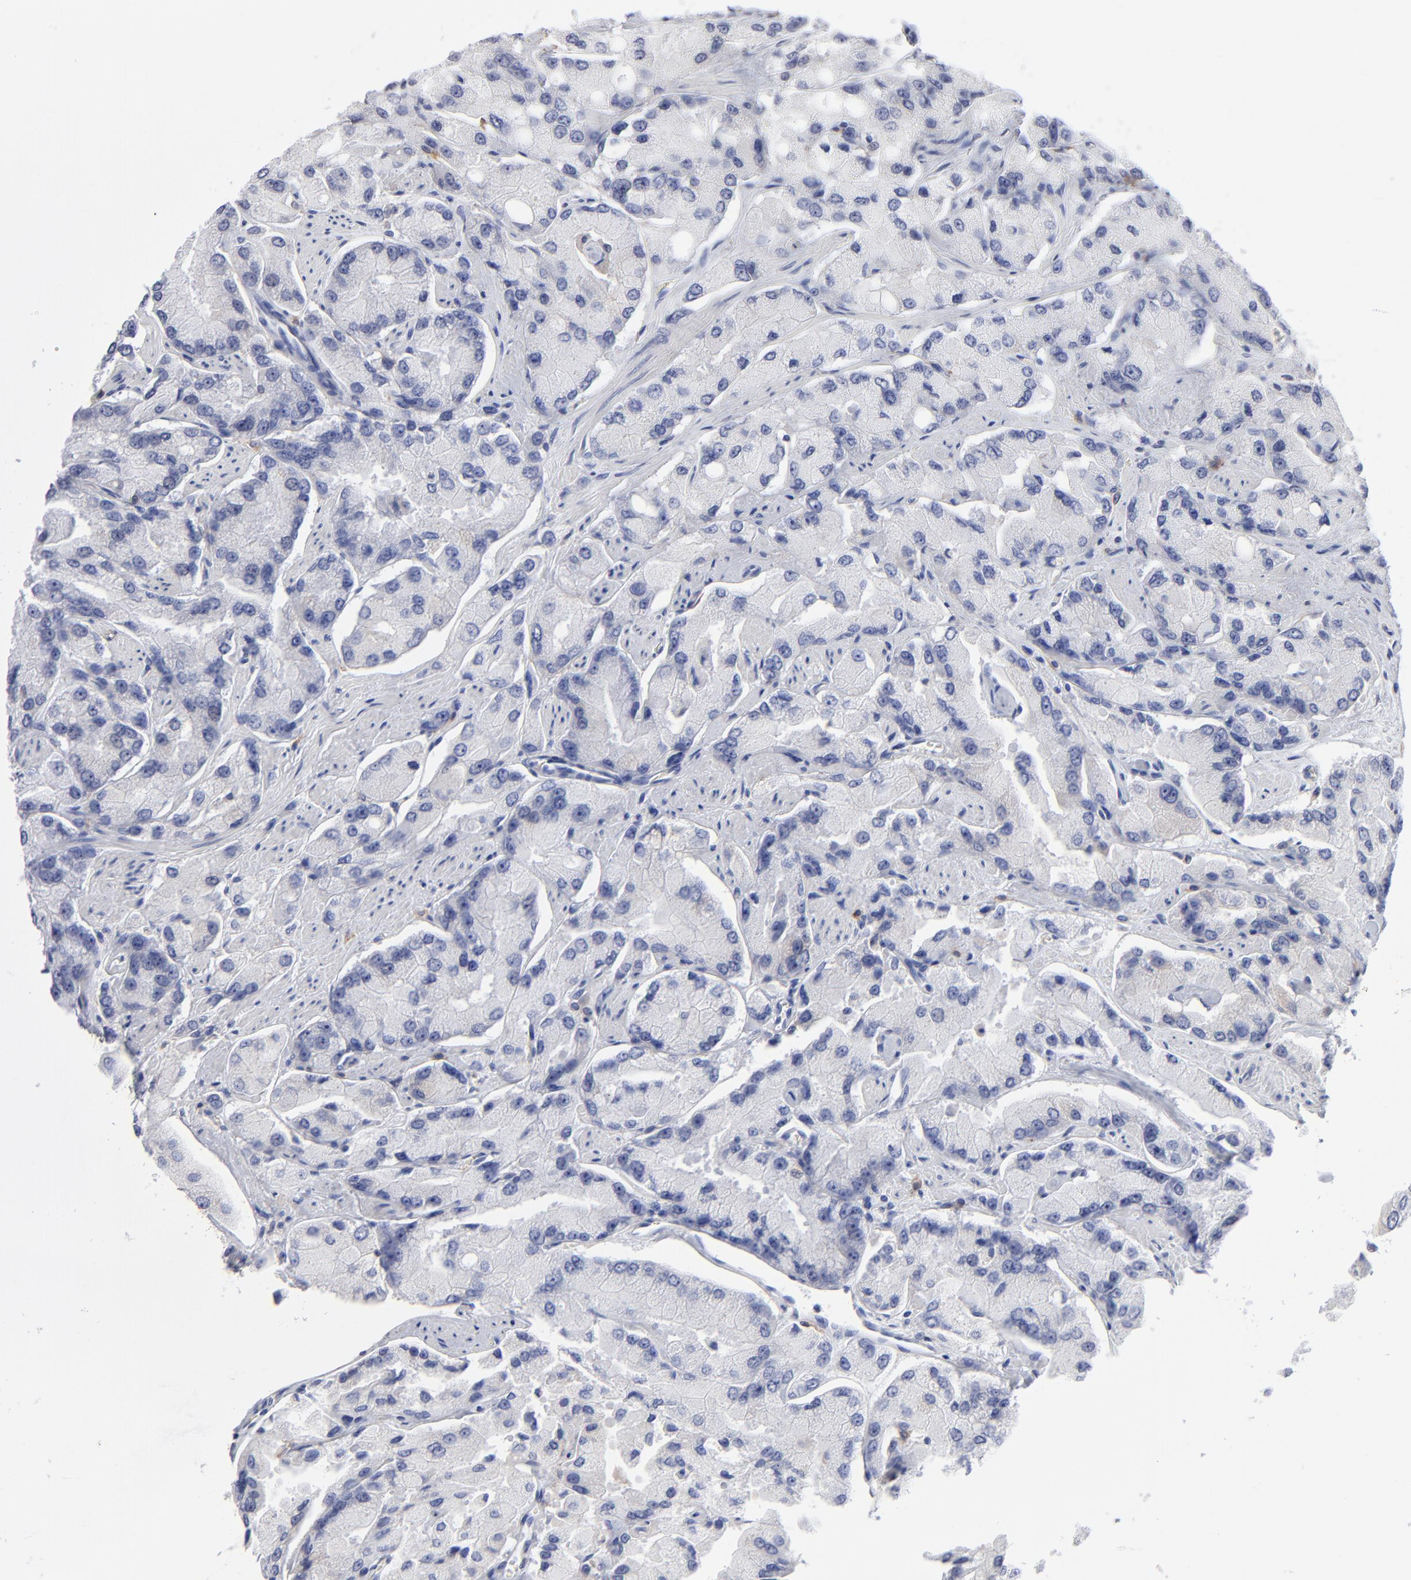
{"staining": {"intensity": "negative", "quantity": "none", "location": "none"}, "tissue": "prostate cancer", "cell_type": "Tumor cells", "image_type": "cancer", "snomed": [{"axis": "morphology", "description": "Adenocarcinoma, High grade"}, {"axis": "topography", "description": "Prostate"}], "caption": "DAB immunohistochemical staining of prostate high-grade adenocarcinoma shows no significant staining in tumor cells.", "gene": "LAT2", "patient": {"sex": "male", "age": 58}}